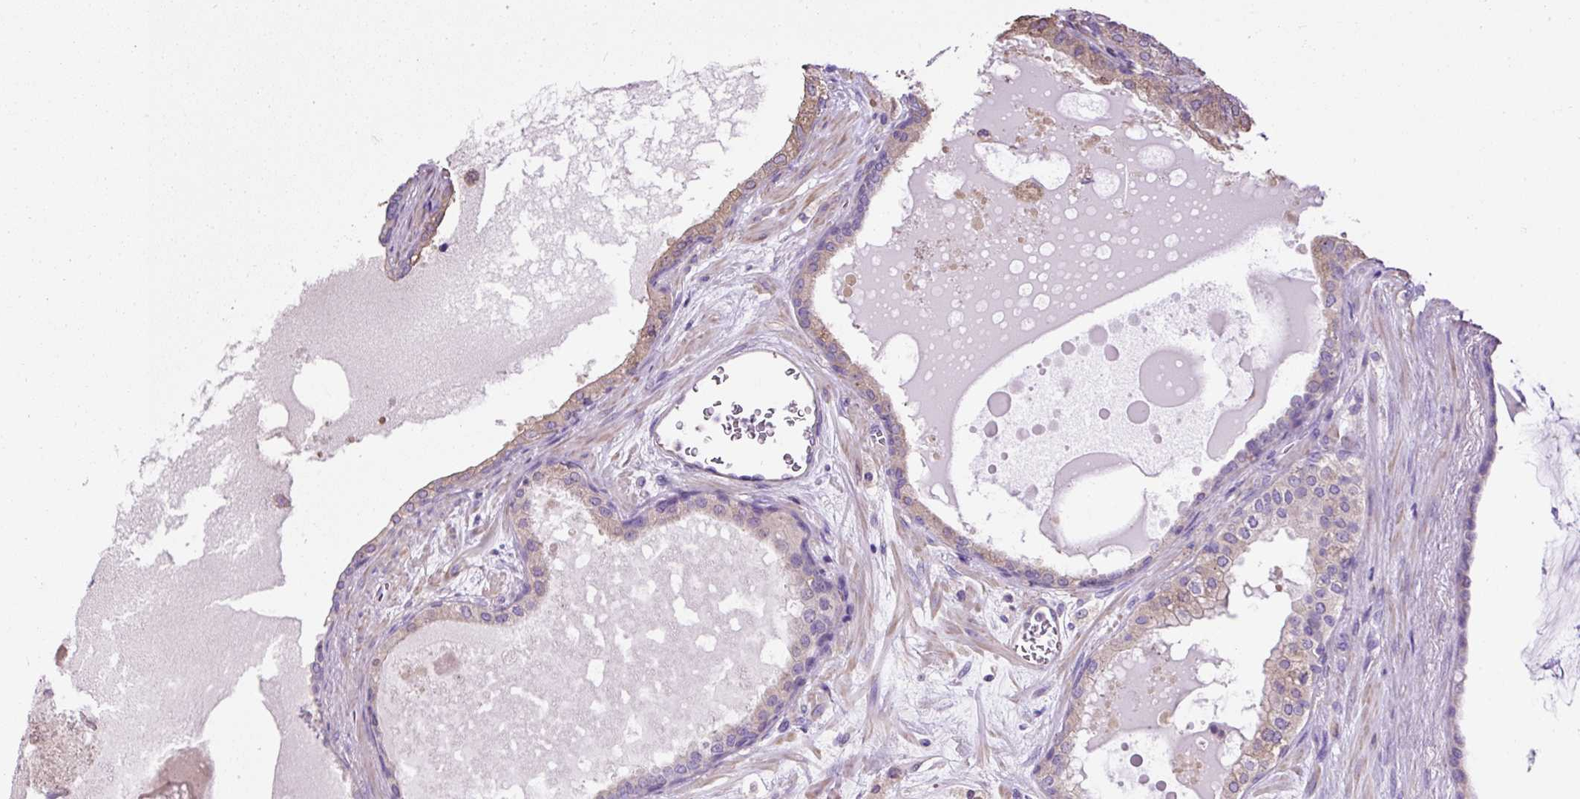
{"staining": {"intensity": "negative", "quantity": "none", "location": "none"}, "tissue": "prostate cancer", "cell_type": "Tumor cells", "image_type": "cancer", "snomed": [{"axis": "morphology", "description": "Adenocarcinoma, High grade"}, {"axis": "topography", "description": "Prostate"}], "caption": "Histopathology image shows no significant protein positivity in tumor cells of prostate high-grade adenocarcinoma.", "gene": "PDIA2", "patient": {"sex": "male", "age": 55}}